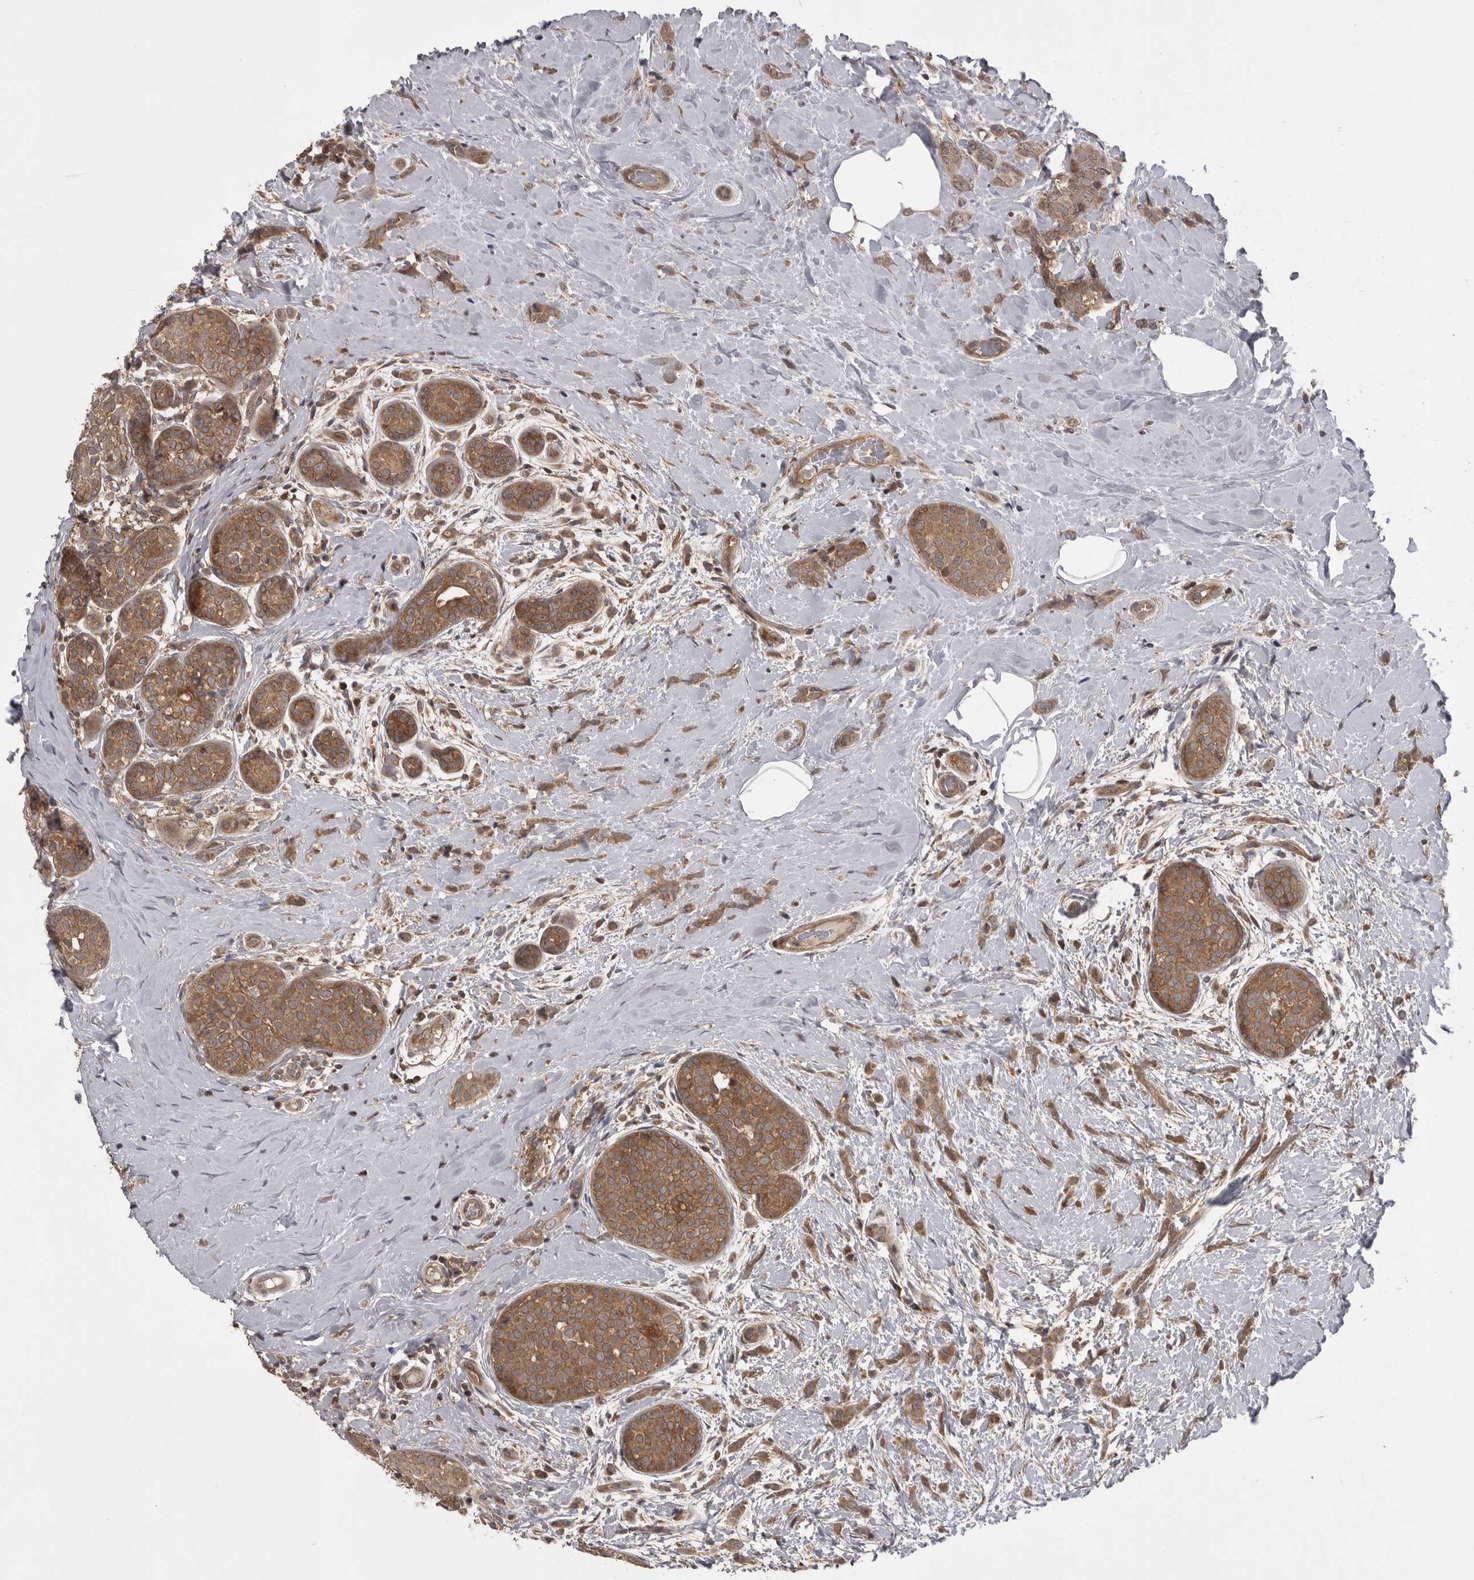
{"staining": {"intensity": "moderate", "quantity": ">75%", "location": "cytoplasmic/membranous"}, "tissue": "breast cancer", "cell_type": "Tumor cells", "image_type": "cancer", "snomed": [{"axis": "morphology", "description": "Lobular carcinoma, in situ"}, {"axis": "morphology", "description": "Lobular carcinoma"}, {"axis": "topography", "description": "Breast"}], "caption": "This is a histology image of immunohistochemistry staining of breast cancer (lobular carcinoma), which shows moderate expression in the cytoplasmic/membranous of tumor cells.", "gene": "STK24", "patient": {"sex": "female", "age": 41}}